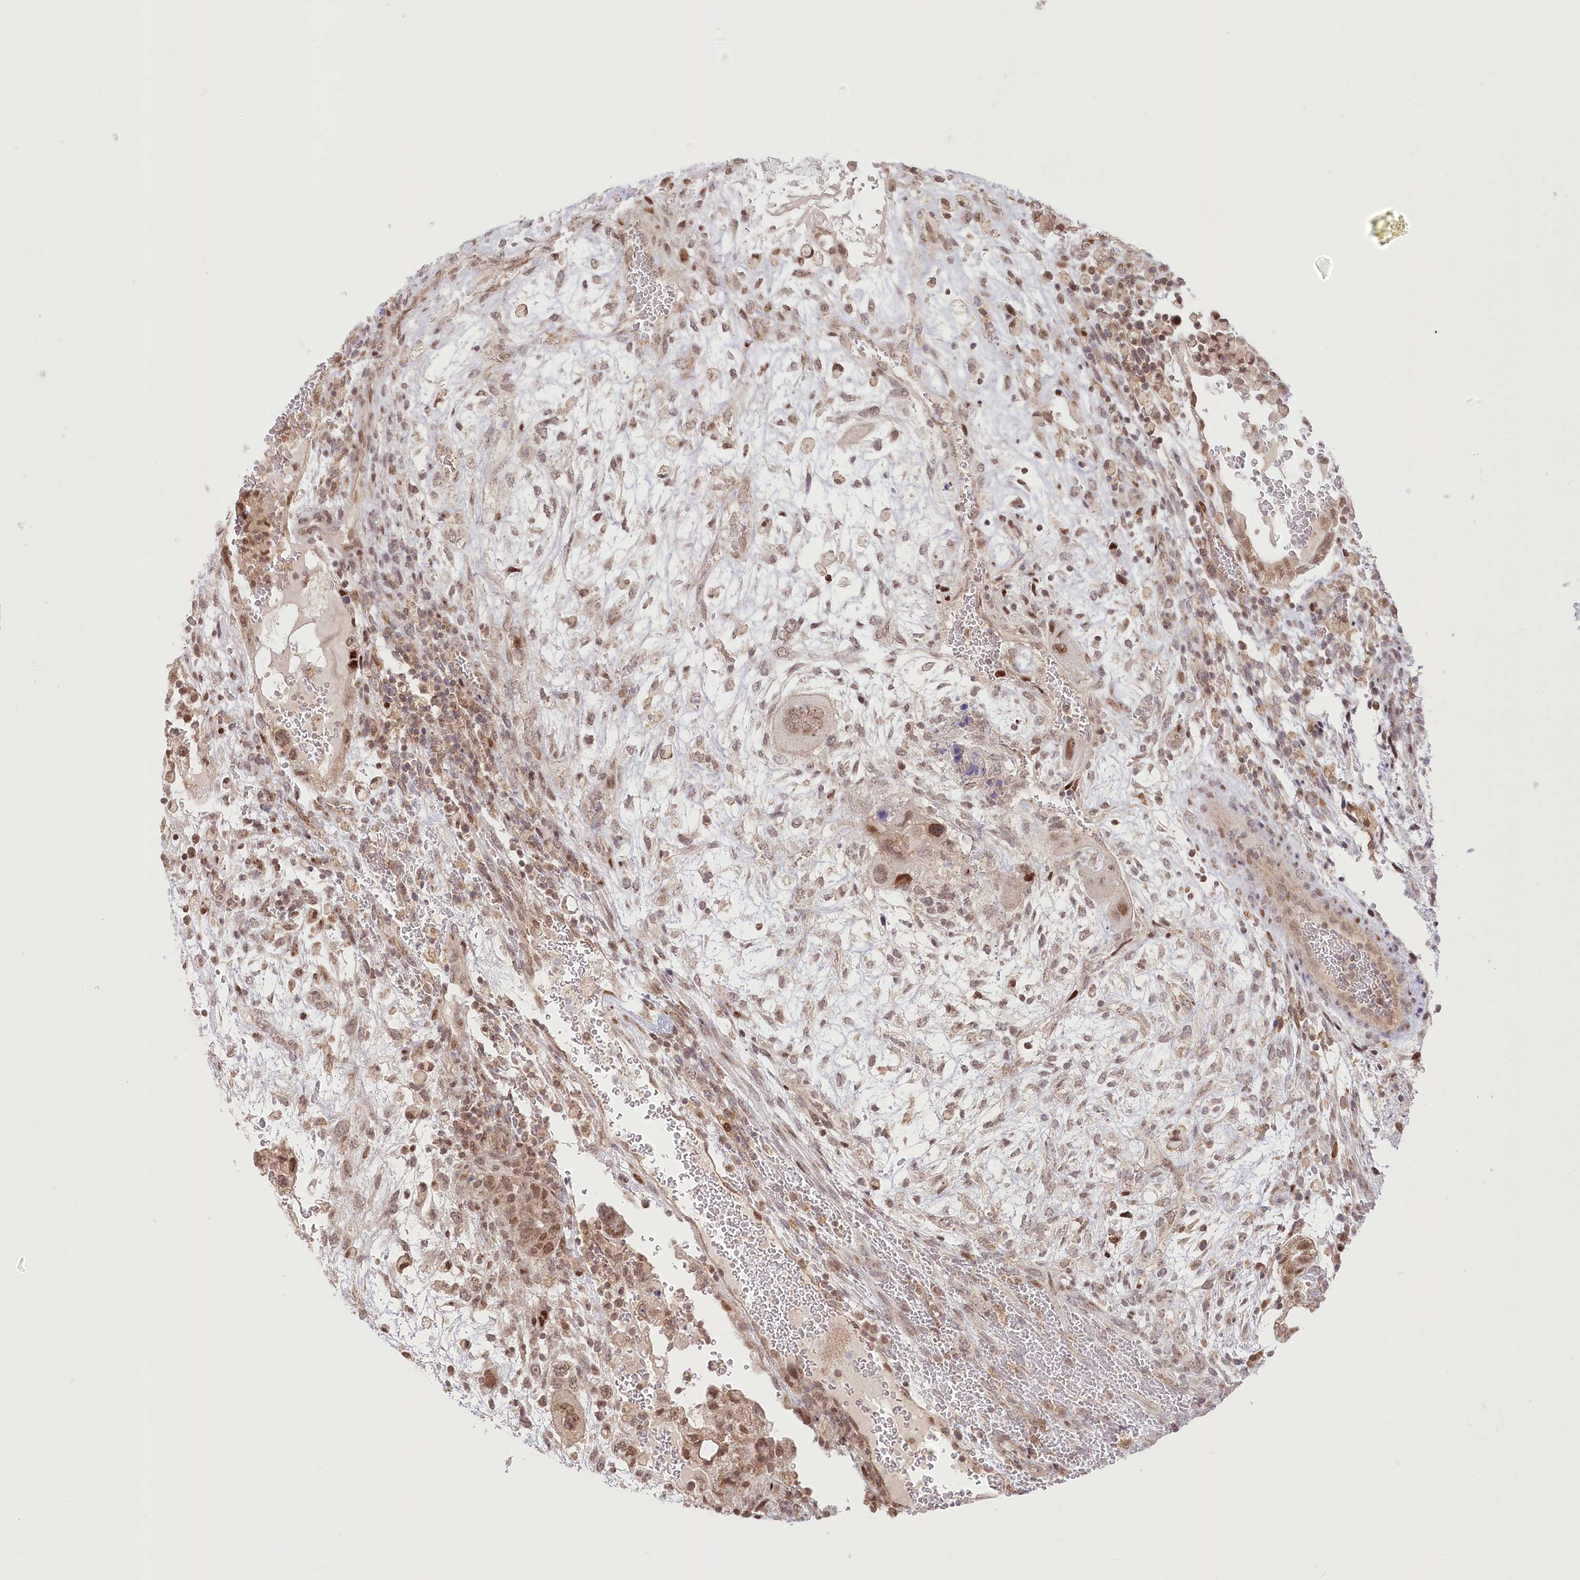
{"staining": {"intensity": "moderate", "quantity": ">75%", "location": "cytoplasmic/membranous,nuclear"}, "tissue": "testis cancer", "cell_type": "Tumor cells", "image_type": "cancer", "snomed": [{"axis": "morphology", "description": "Carcinoma, Embryonal, NOS"}, {"axis": "topography", "description": "Testis"}], "caption": "The photomicrograph exhibits a brown stain indicating the presence of a protein in the cytoplasmic/membranous and nuclear of tumor cells in embryonal carcinoma (testis). The protein is stained brown, and the nuclei are stained in blue (DAB (3,3'-diaminobenzidine) IHC with brightfield microscopy, high magnification).", "gene": "PYURF", "patient": {"sex": "male", "age": 36}}